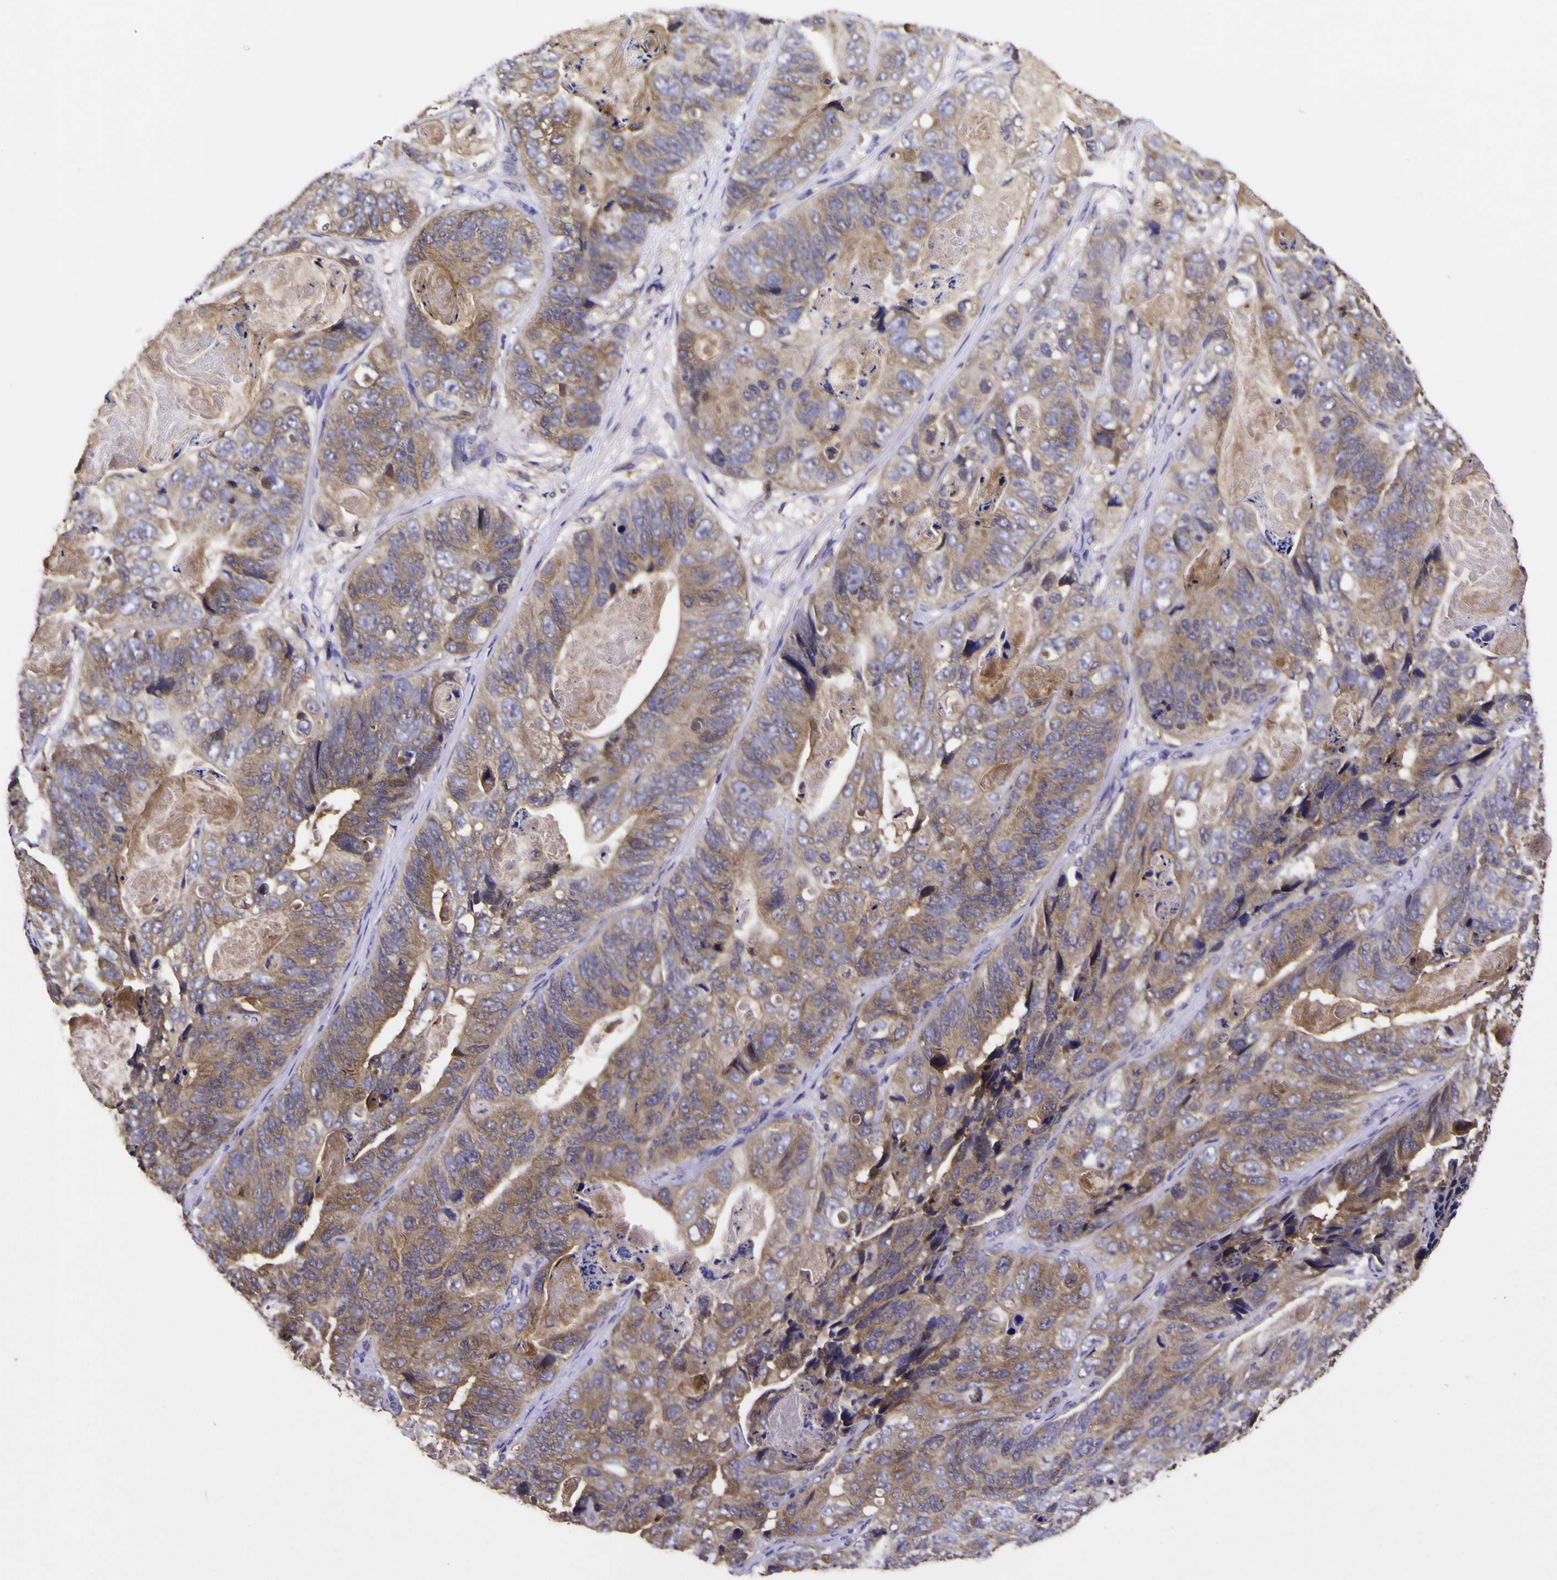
{"staining": {"intensity": "weak", "quantity": ">75%", "location": "cytoplasmic/membranous"}, "tissue": "stomach cancer", "cell_type": "Tumor cells", "image_type": "cancer", "snomed": [{"axis": "morphology", "description": "Adenocarcinoma, NOS"}, {"axis": "topography", "description": "Stomach"}], "caption": "Adenocarcinoma (stomach) stained for a protein exhibits weak cytoplasmic/membranous positivity in tumor cells.", "gene": "MAPK14", "patient": {"sex": "female", "age": 89}}